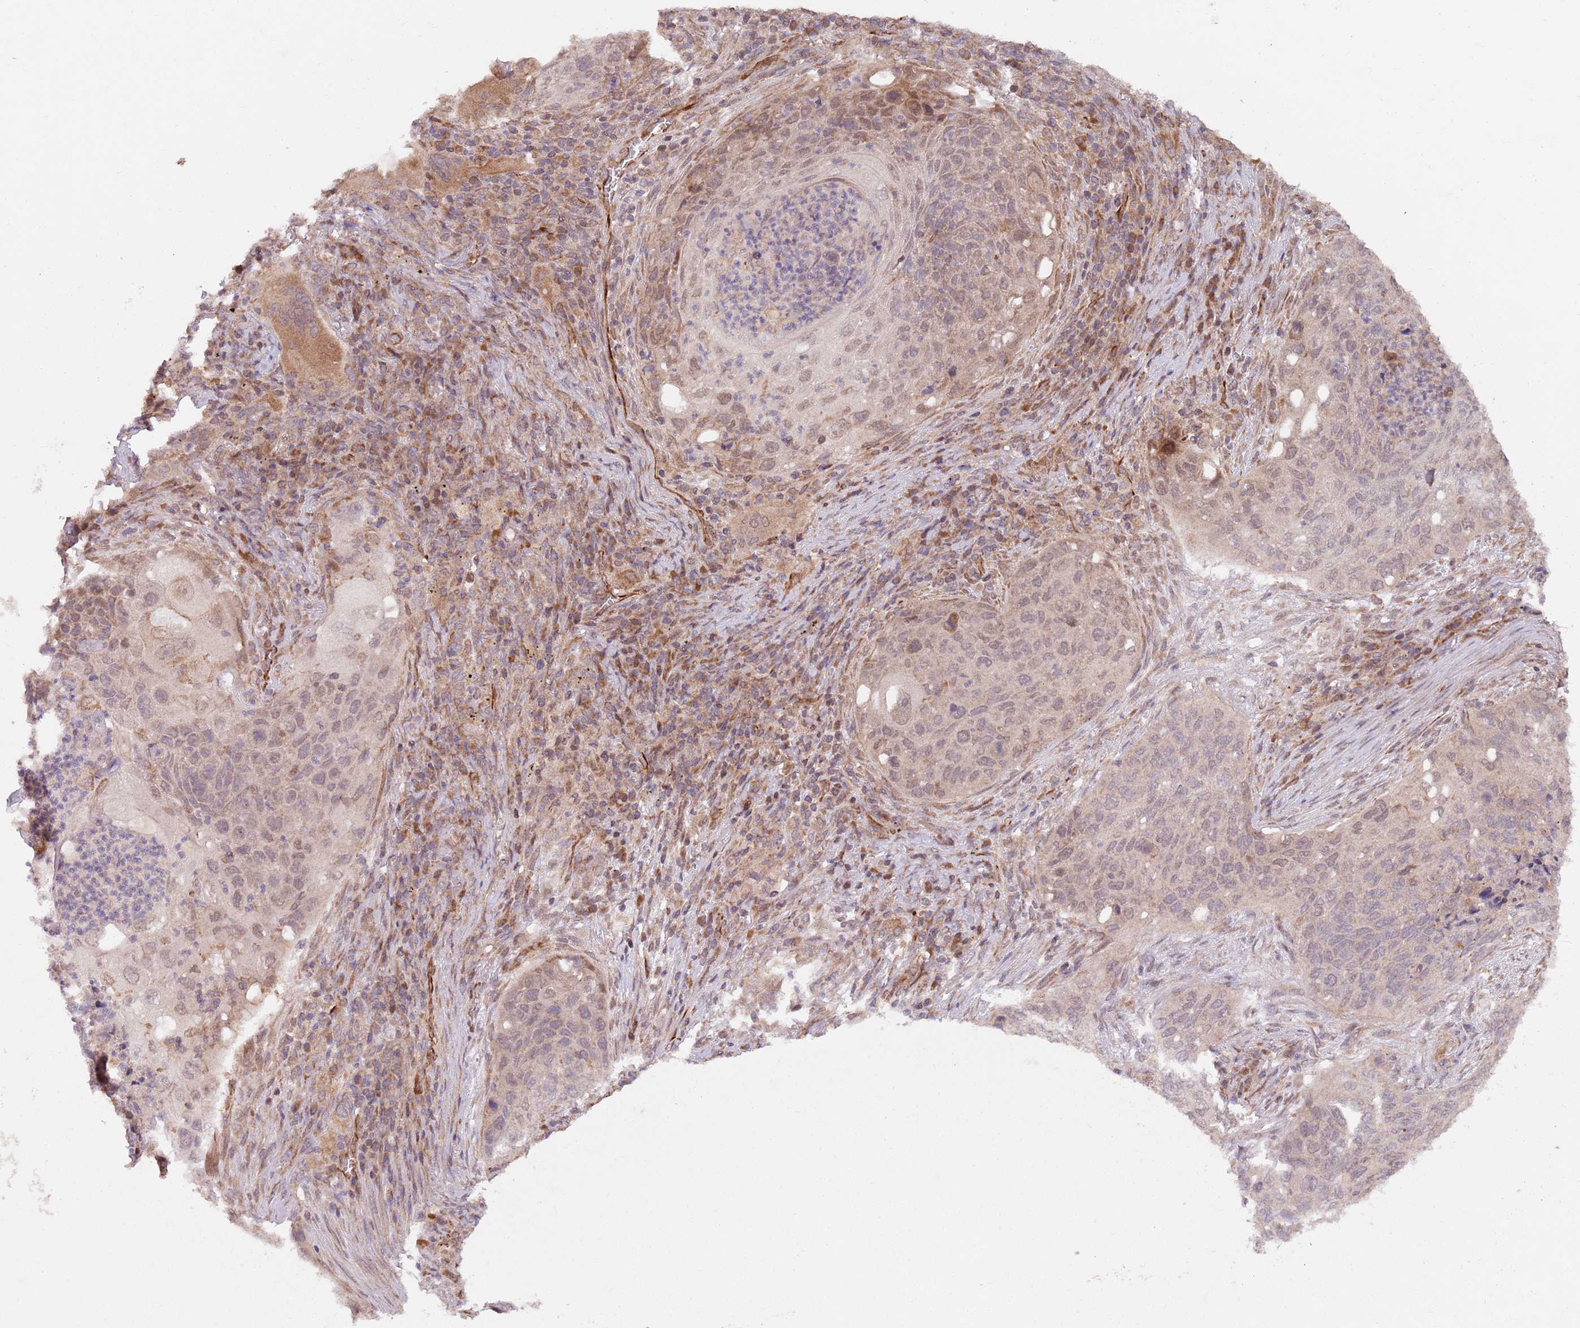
{"staining": {"intensity": "weak", "quantity": "25%-75%", "location": "nuclear"}, "tissue": "lung cancer", "cell_type": "Tumor cells", "image_type": "cancer", "snomed": [{"axis": "morphology", "description": "Squamous cell carcinoma, NOS"}, {"axis": "topography", "description": "Lung"}], "caption": "Approximately 25%-75% of tumor cells in squamous cell carcinoma (lung) exhibit weak nuclear protein expression as visualized by brown immunohistochemical staining.", "gene": "CHD9", "patient": {"sex": "female", "age": 63}}